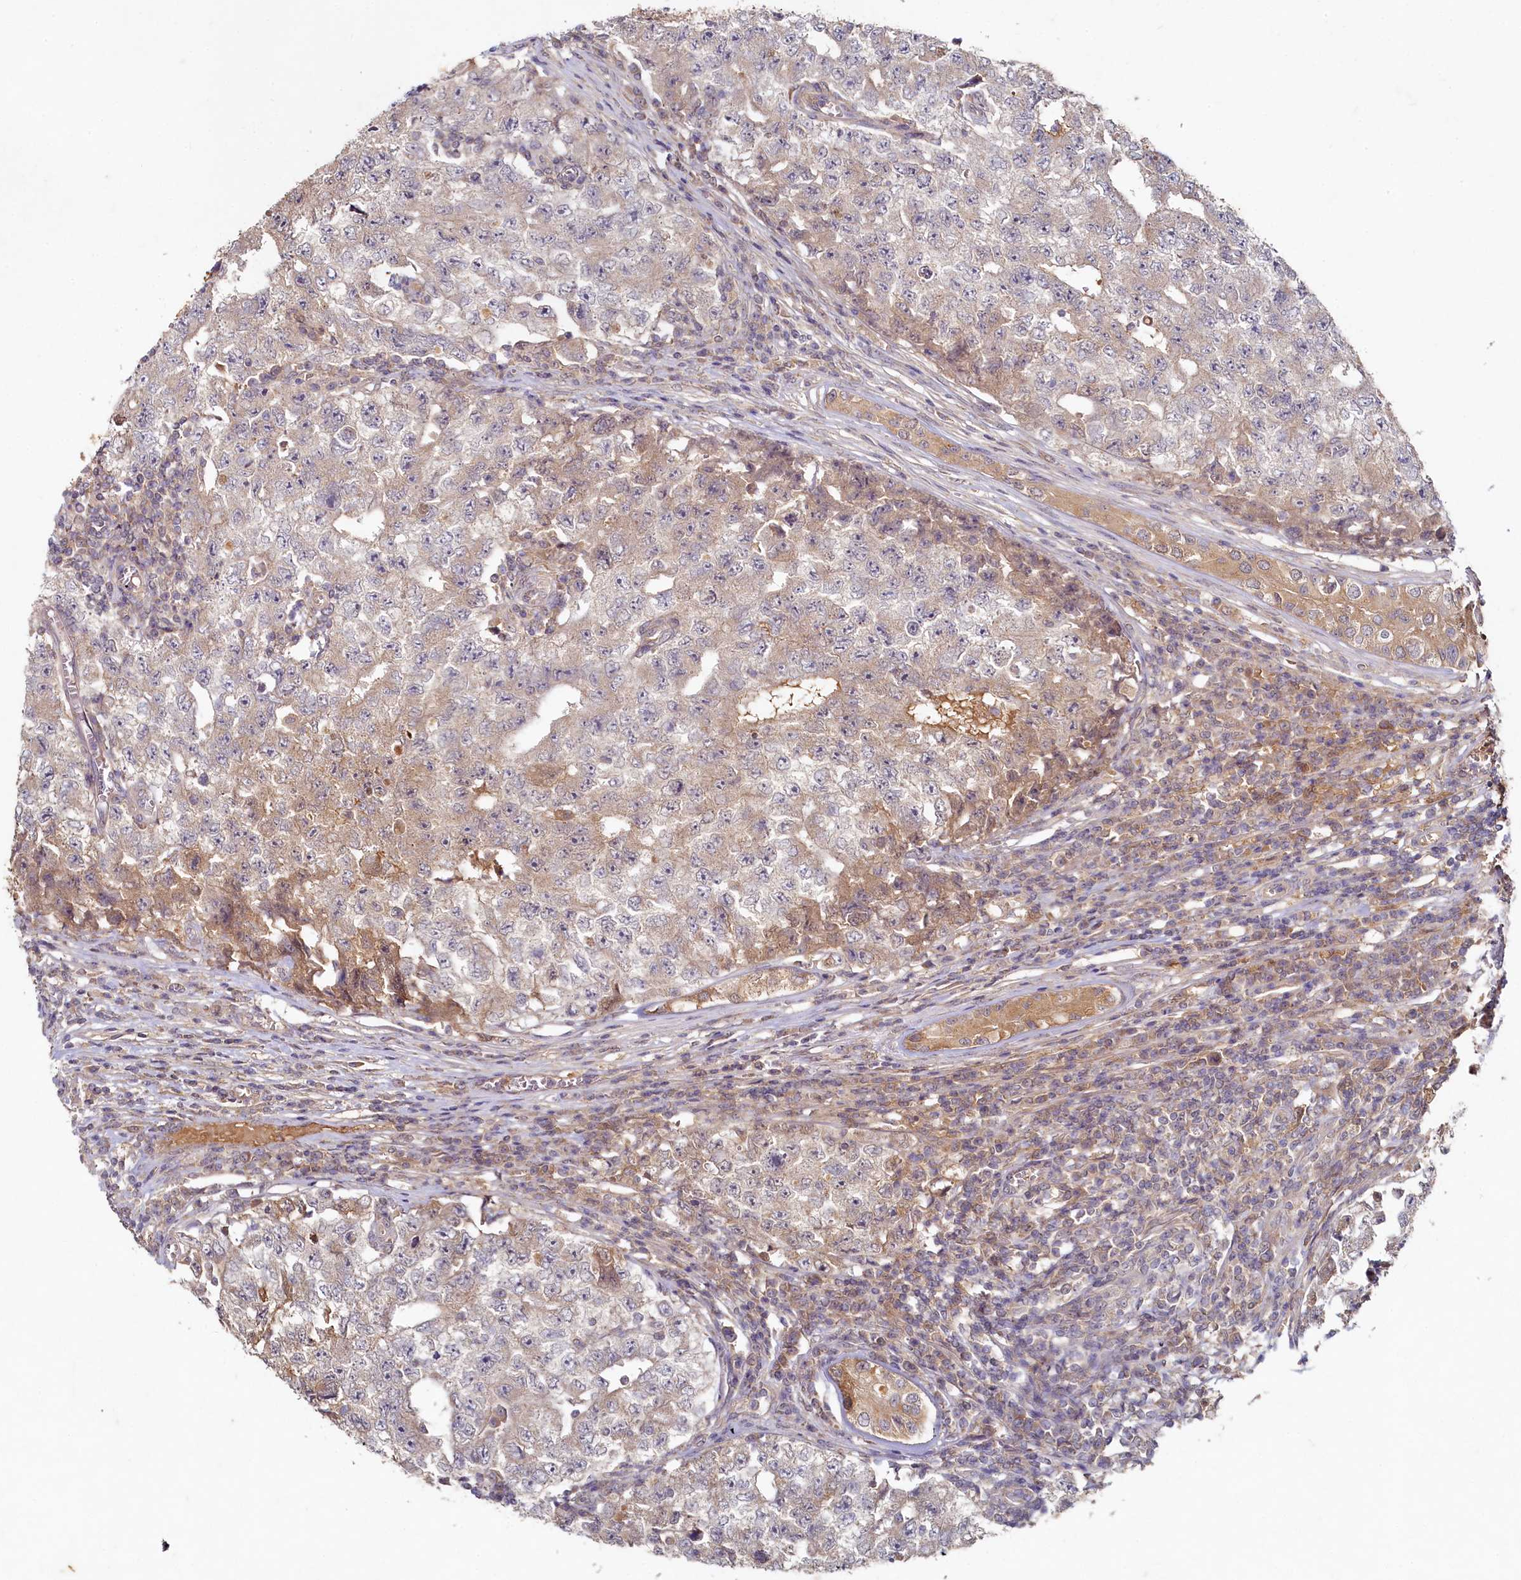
{"staining": {"intensity": "weak", "quantity": "25%-75%", "location": "cytoplasmic/membranous"}, "tissue": "testis cancer", "cell_type": "Tumor cells", "image_type": "cancer", "snomed": [{"axis": "morphology", "description": "Carcinoma, Embryonal, NOS"}, {"axis": "topography", "description": "Testis"}], "caption": "This is an image of immunohistochemistry (IHC) staining of embryonal carcinoma (testis), which shows weak staining in the cytoplasmic/membranous of tumor cells.", "gene": "HERC3", "patient": {"sex": "male", "age": 17}}